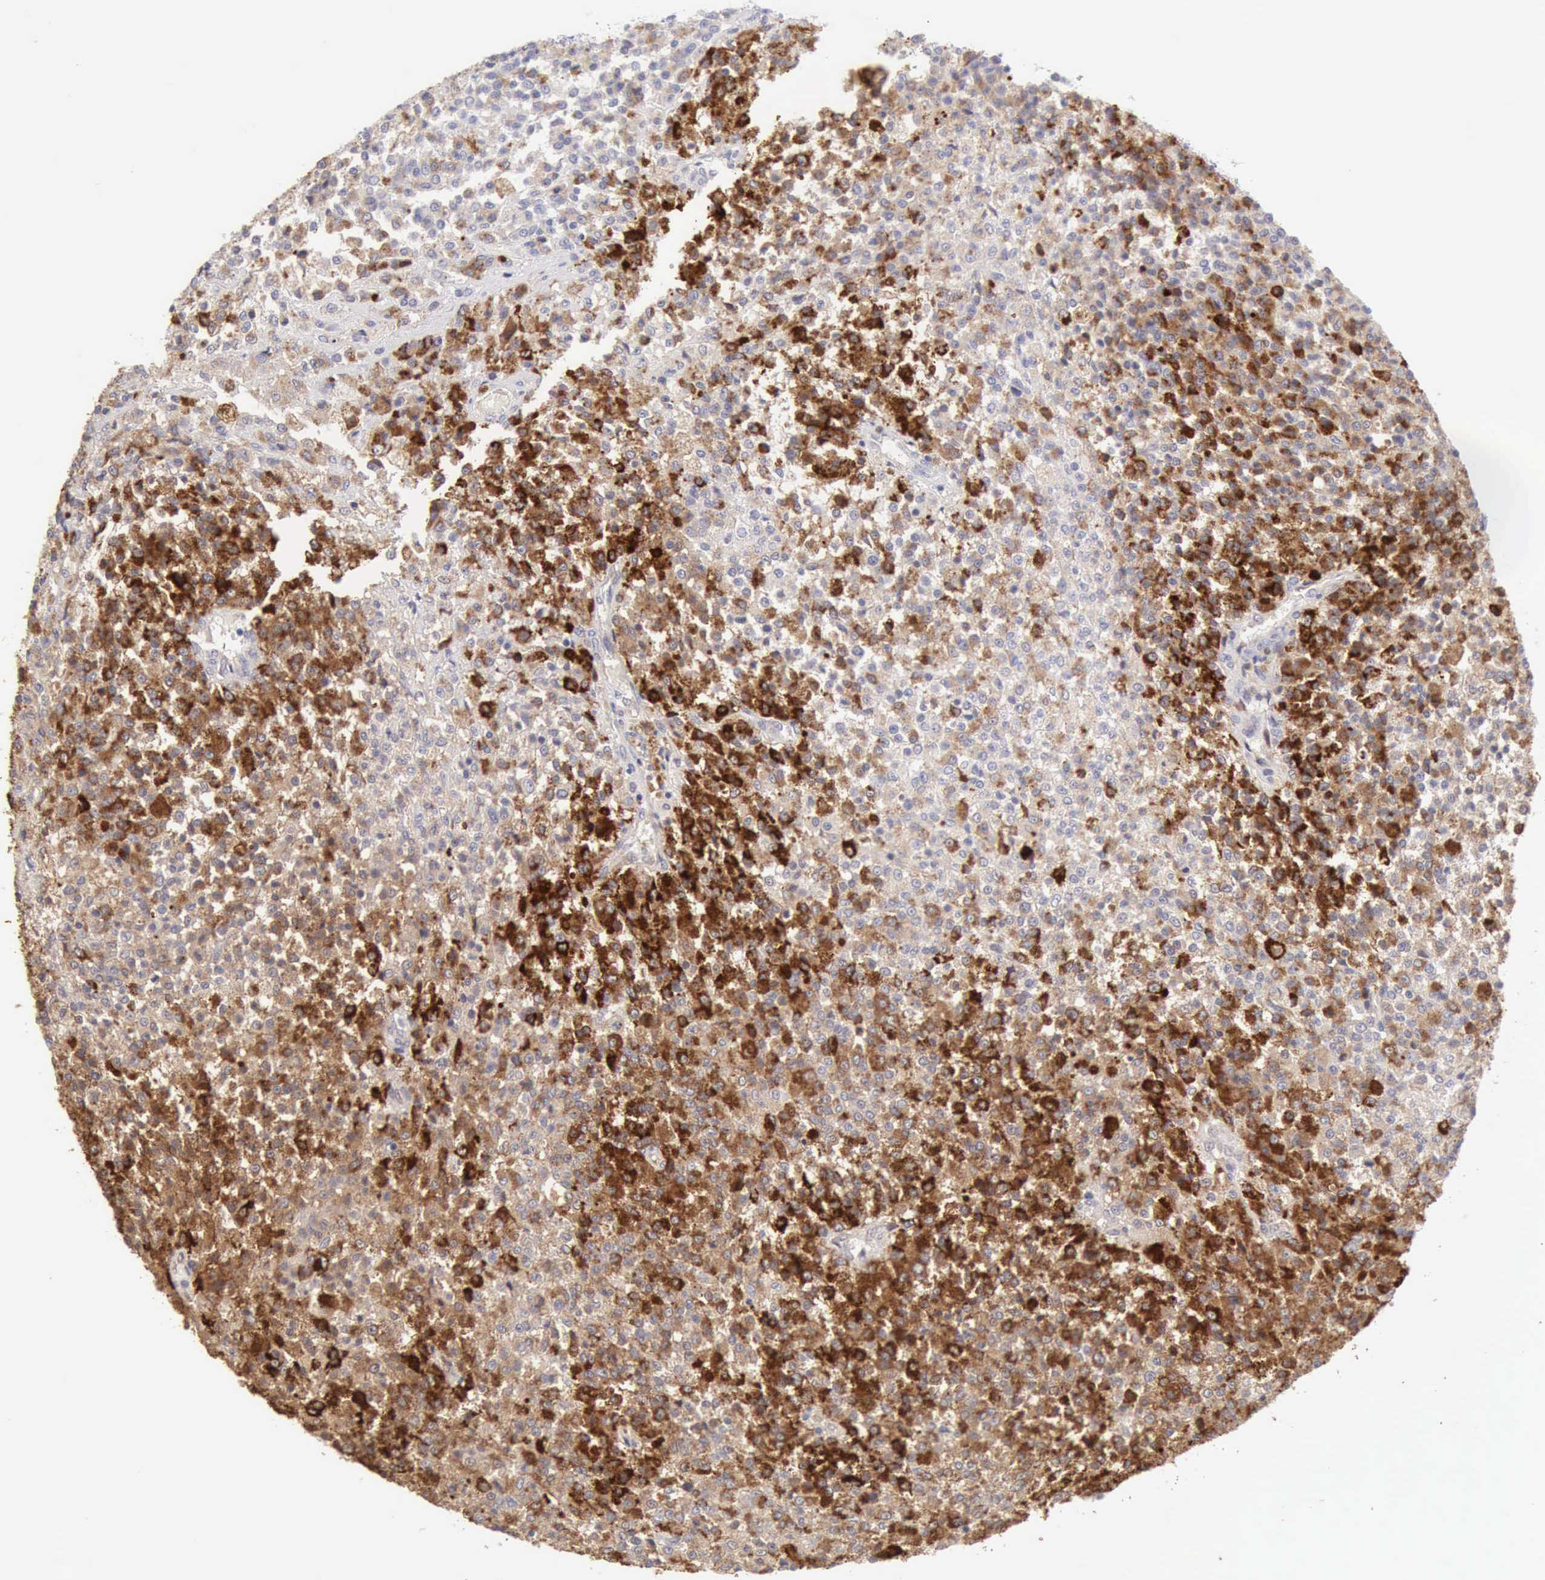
{"staining": {"intensity": "strong", "quantity": ">75%", "location": "cytoplasmic/membranous"}, "tissue": "testis cancer", "cell_type": "Tumor cells", "image_type": "cancer", "snomed": [{"axis": "morphology", "description": "Seminoma, NOS"}, {"axis": "topography", "description": "Testis"}], "caption": "IHC micrograph of seminoma (testis) stained for a protein (brown), which displays high levels of strong cytoplasmic/membranous positivity in approximately >75% of tumor cells.", "gene": "RNASE1", "patient": {"sex": "male", "age": 59}}